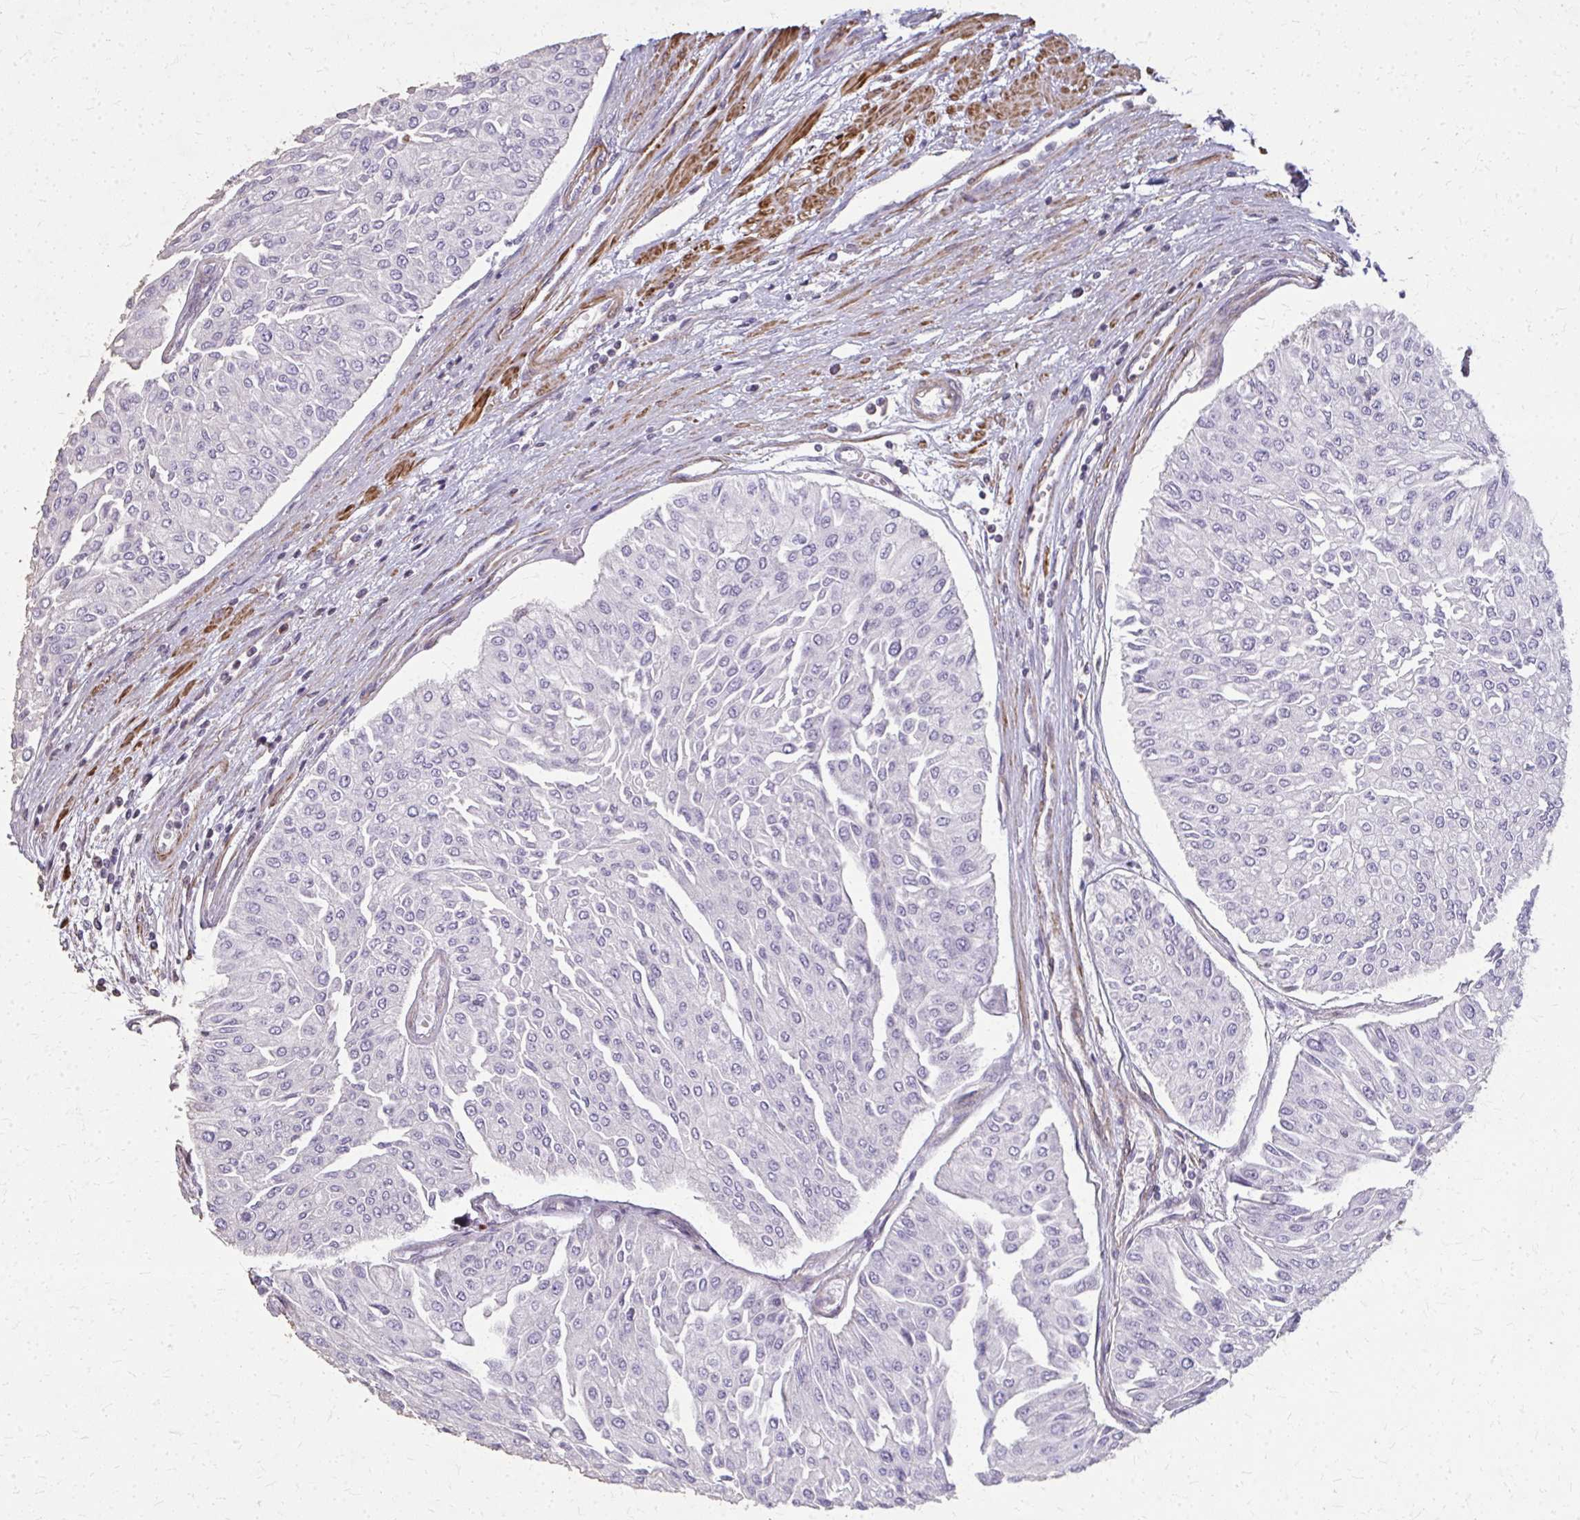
{"staining": {"intensity": "negative", "quantity": "none", "location": "none"}, "tissue": "urothelial cancer", "cell_type": "Tumor cells", "image_type": "cancer", "snomed": [{"axis": "morphology", "description": "Urothelial carcinoma, Low grade"}, {"axis": "topography", "description": "Urinary bladder"}], "caption": "Urothelial cancer was stained to show a protein in brown. There is no significant expression in tumor cells.", "gene": "TENM4", "patient": {"sex": "male", "age": 67}}